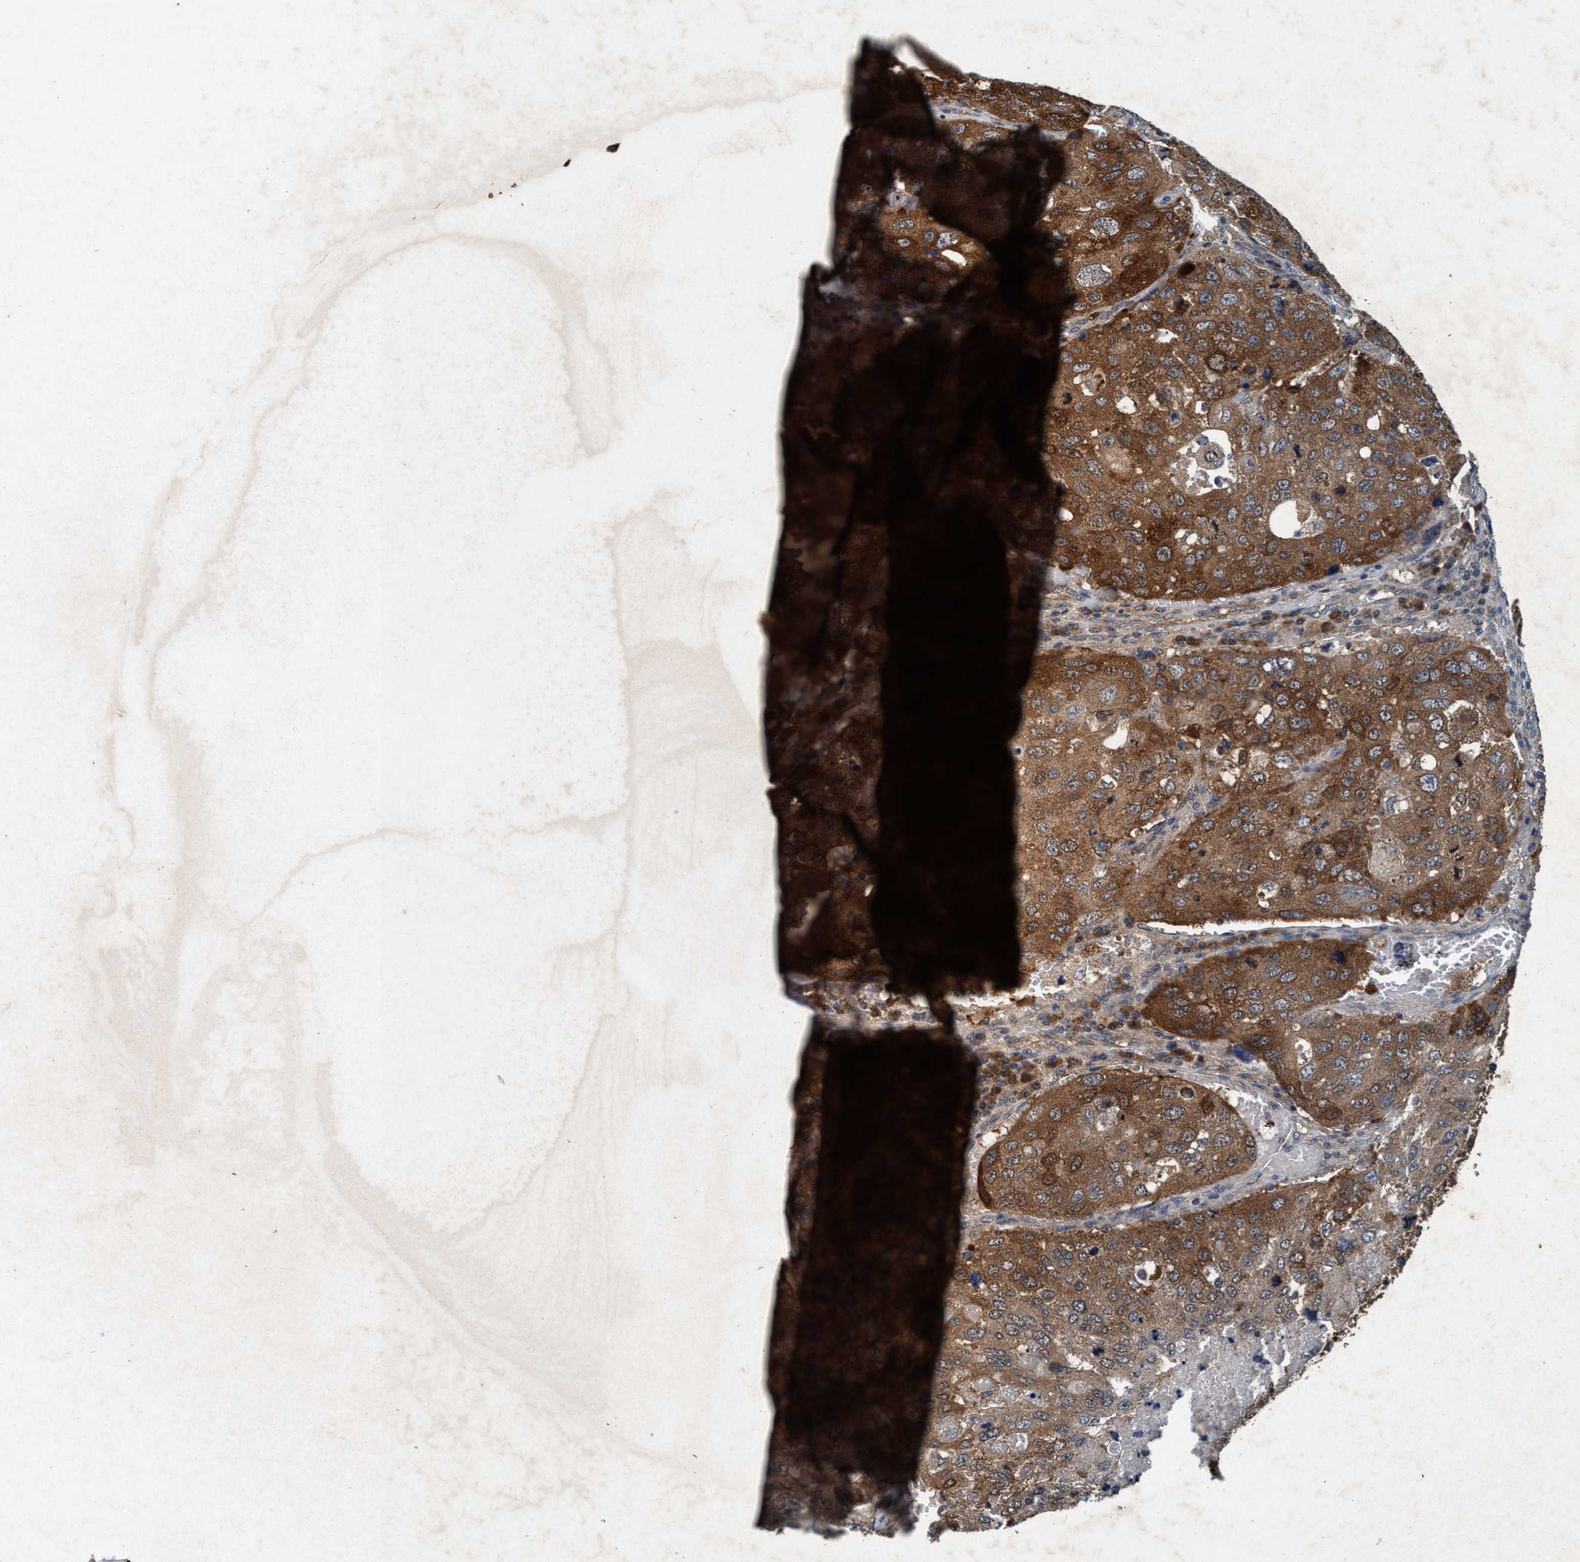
{"staining": {"intensity": "strong", "quantity": ">75%", "location": "cytoplasmic/membranous"}, "tissue": "urothelial cancer", "cell_type": "Tumor cells", "image_type": "cancer", "snomed": [{"axis": "morphology", "description": "Urothelial carcinoma, High grade"}, {"axis": "topography", "description": "Lymph node"}, {"axis": "topography", "description": "Urinary bladder"}], "caption": "Immunohistochemistry (IHC) (DAB (3,3'-diaminobenzidine)) staining of urothelial cancer reveals strong cytoplasmic/membranous protein positivity in approximately >75% of tumor cells. Using DAB (3,3'-diaminobenzidine) (brown) and hematoxylin (blue) stains, captured at high magnification using brightfield microscopy.", "gene": "AKT1S1", "patient": {"sex": "male", "age": 51}}